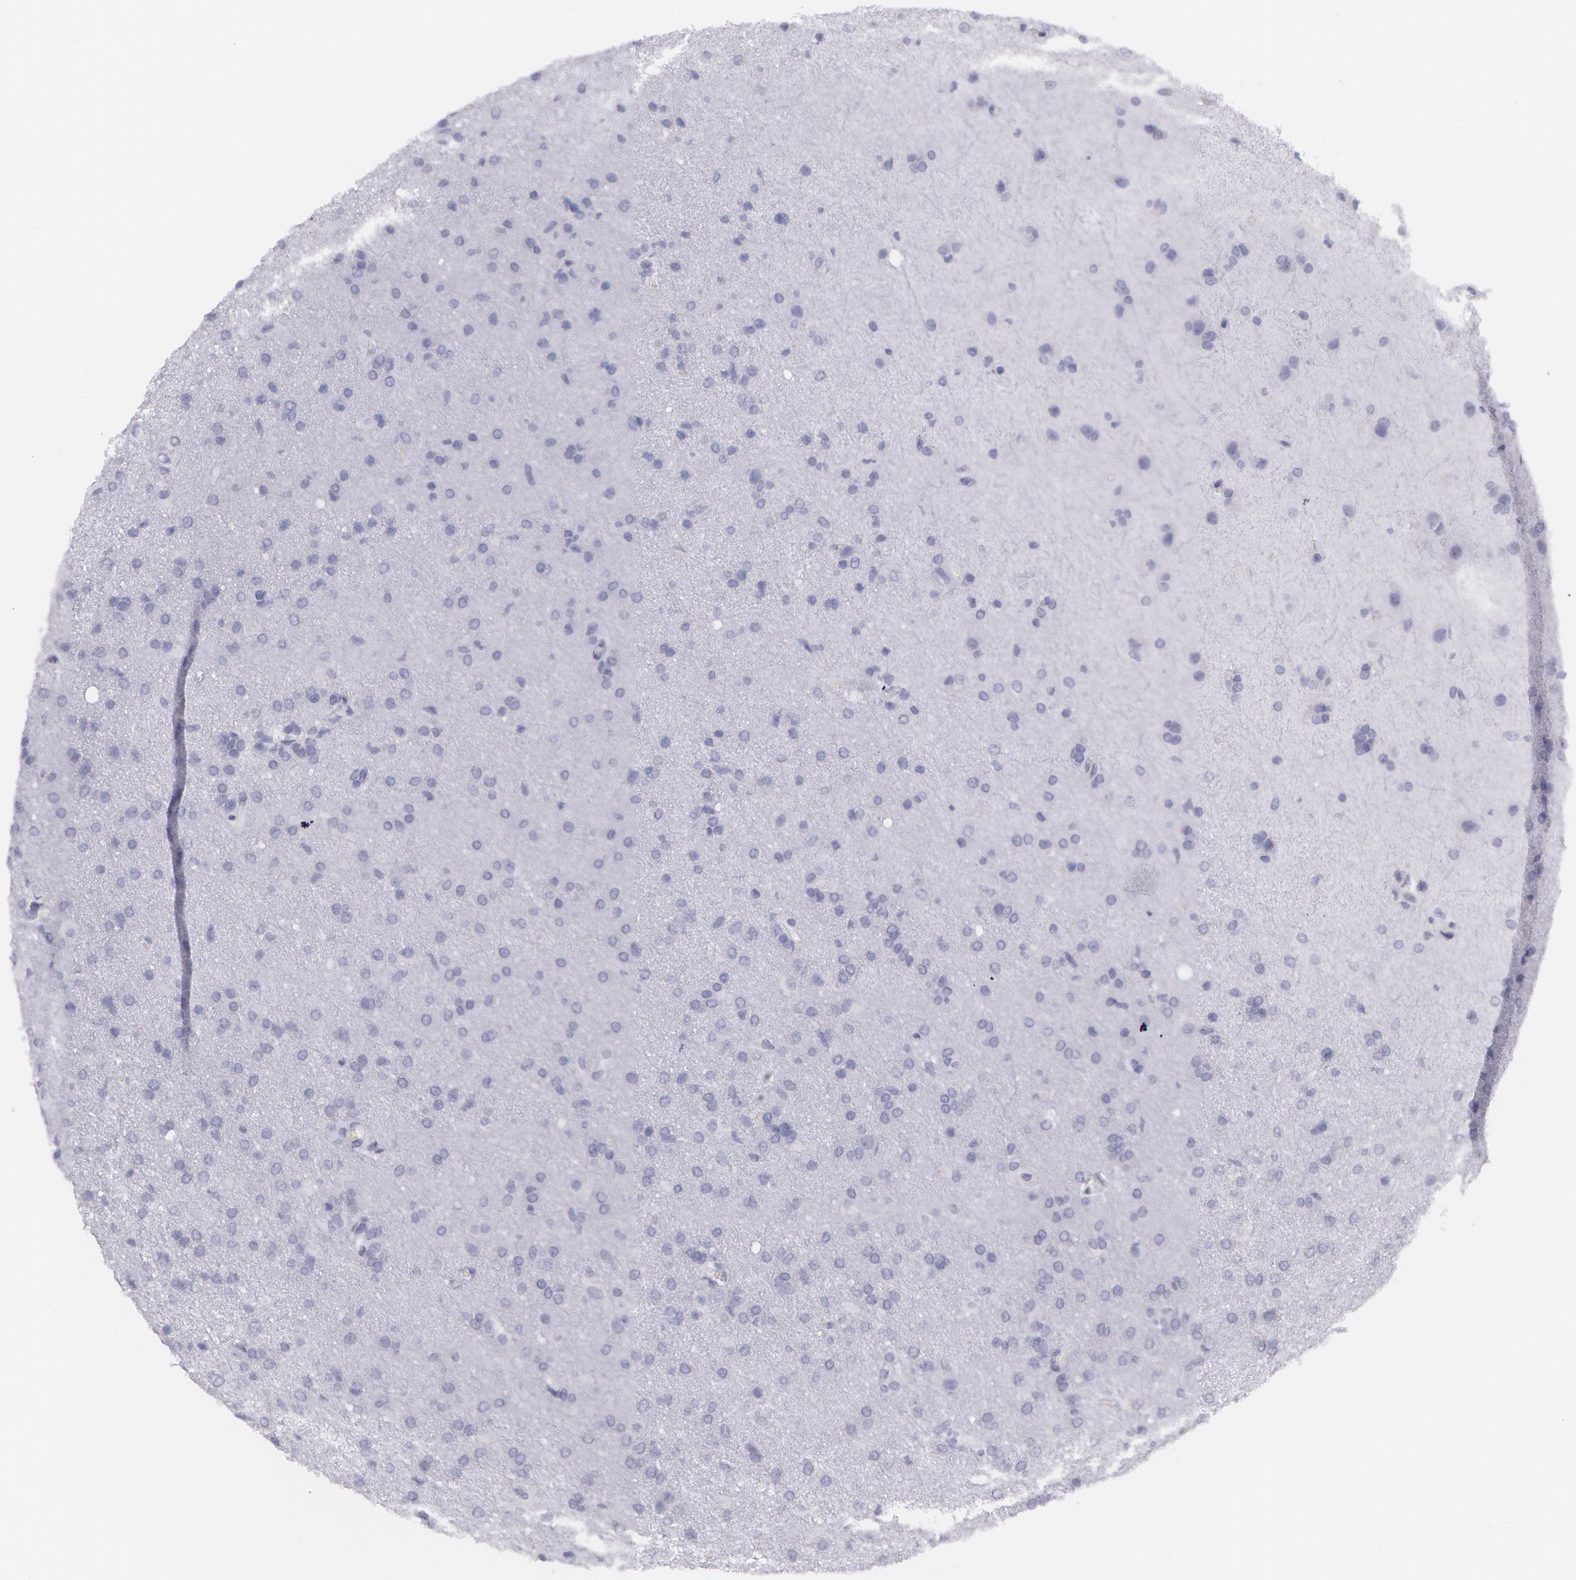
{"staining": {"intensity": "negative", "quantity": "none", "location": "none"}, "tissue": "glioma", "cell_type": "Tumor cells", "image_type": "cancer", "snomed": [{"axis": "morphology", "description": "Glioma, malignant, High grade"}, {"axis": "topography", "description": "Brain"}], "caption": "DAB (3,3'-diaminobenzidine) immunohistochemical staining of human malignant high-grade glioma shows no significant staining in tumor cells.", "gene": "AMACR", "patient": {"sex": "male", "age": 68}}